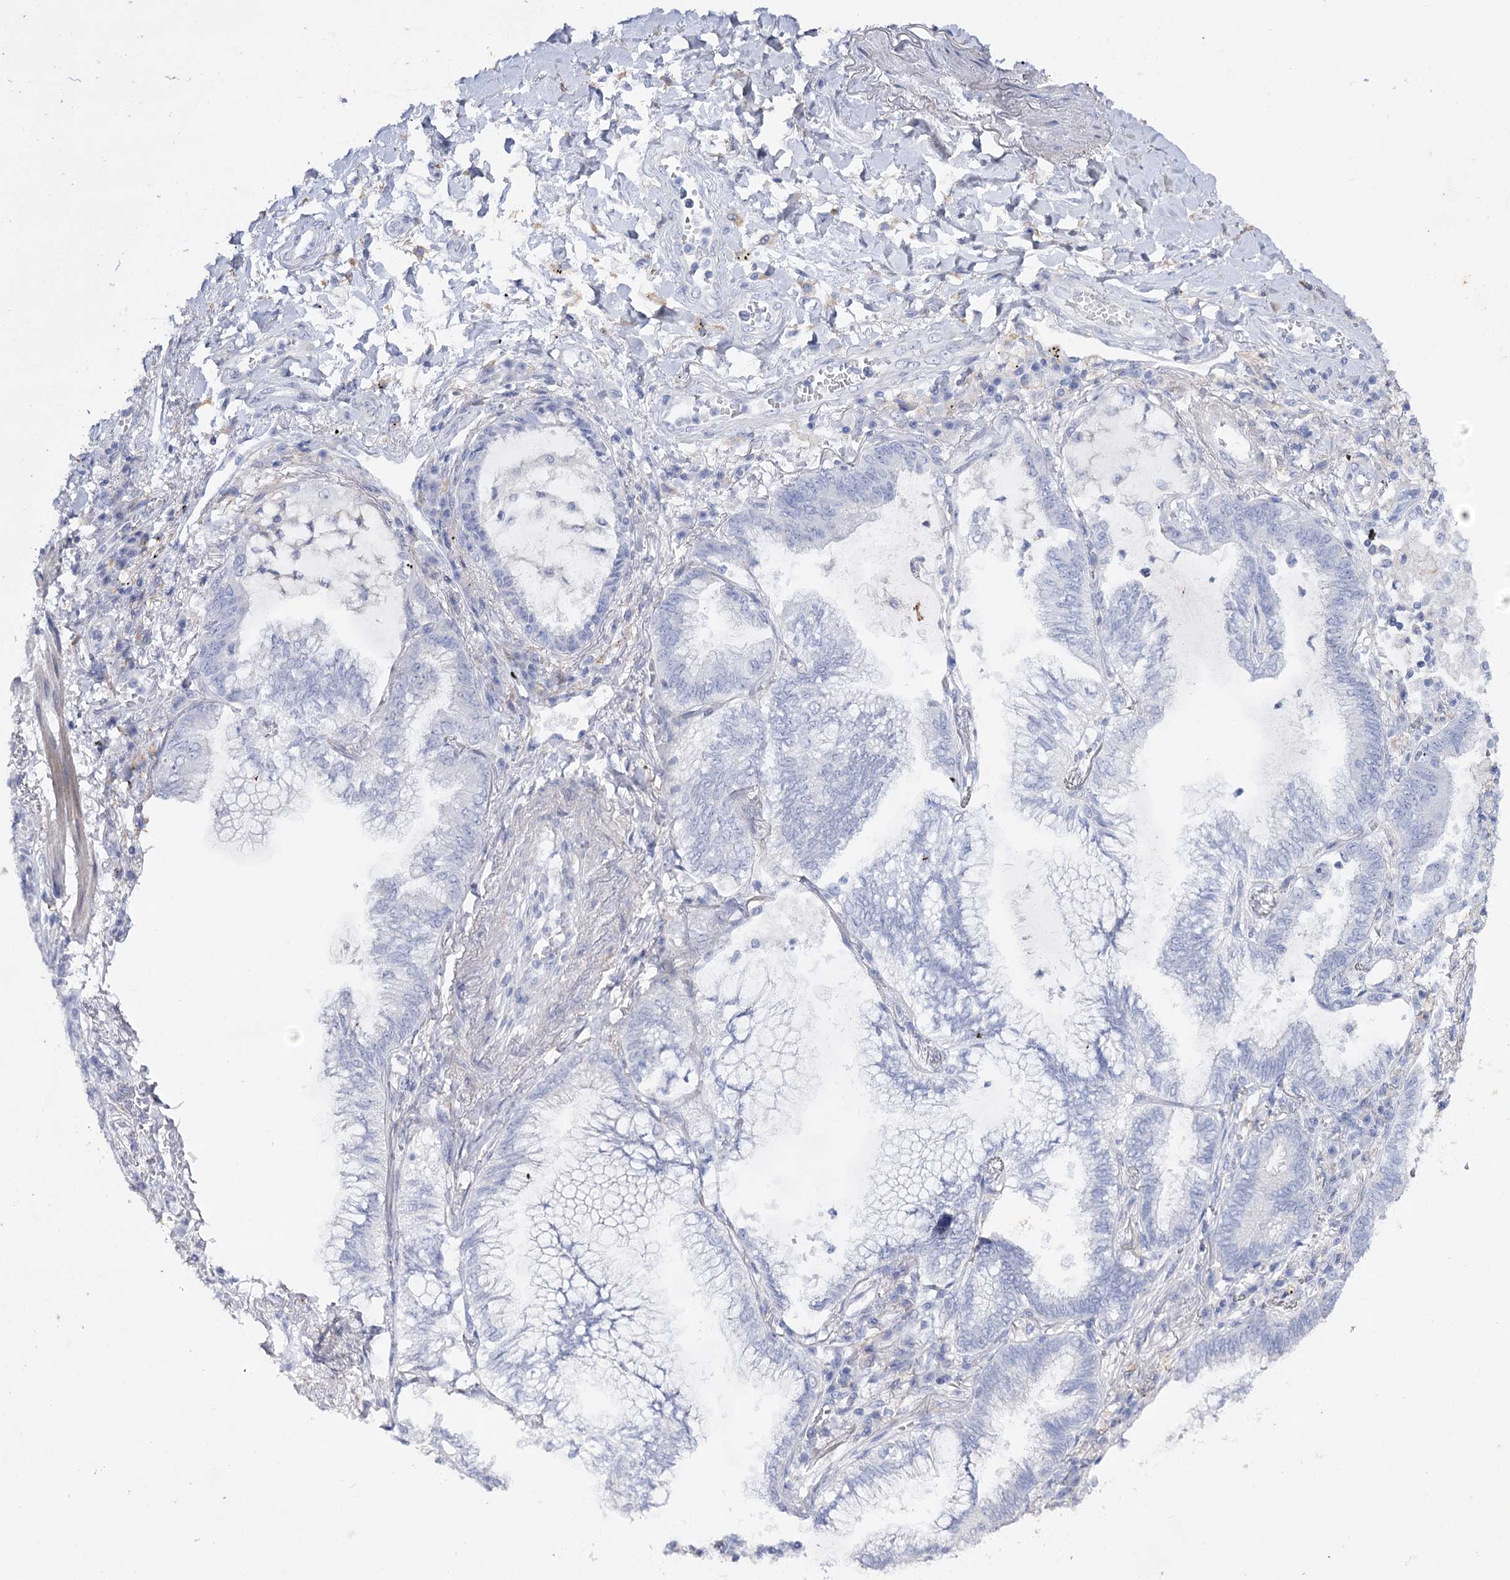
{"staining": {"intensity": "negative", "quantity": "none", "location": "none"}, "tissue": "lung cancer", "cell_type": "Tumor cells", "image_type": "cancer", "snomed": [{"axis": "morphology", "description": "Adenocarcinoma, NOS"}, {"axis": "topography", "description": "Lung"}], "caption": "High power microscopy micrograph of an immunohistochemistry photomicrograph of adenocarcinoma (lung), revealing no significant expression in tumor cells.", "gene": "OBSL1", "patient": {"sex": "female", "age": 70}}